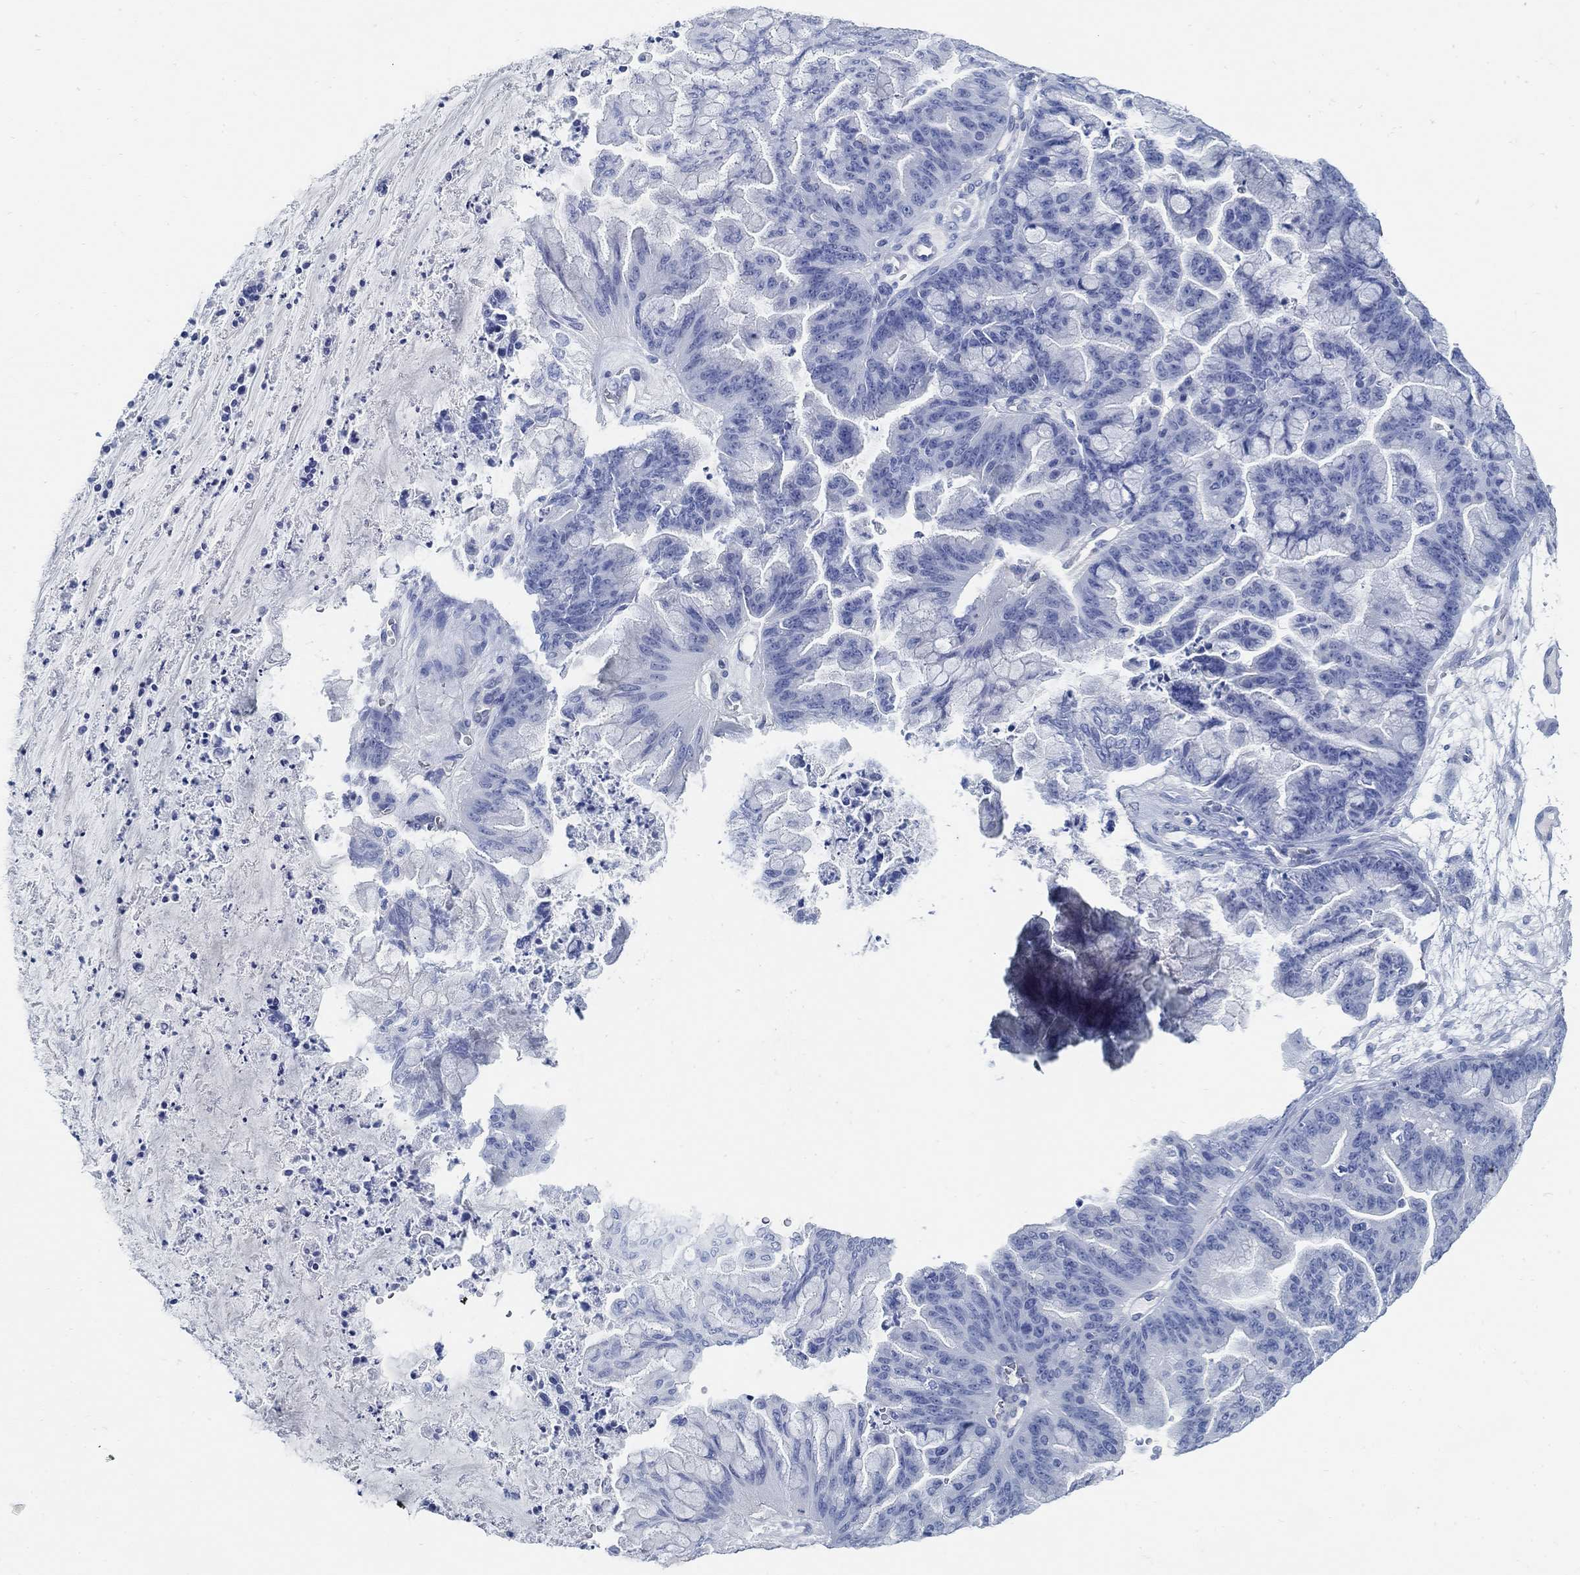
{"staining": {"intensity": "negative", "quantity": "none", "location": "none"}, "tissue": "ovarian cancer", "cell_type": "Tumor cells", "image_type": "cancer", "snomed": [{"axis": "morphology", "description": "Cystadenocarcinoma, mucinous, NOS"}, {"axis": "topography", "description": "Ovary"}], "caption": "Ovarian cancer stained for a protein using IHC demonstrates no staining tumor cells.", "gene": "SLC45A1", "patient": {"sex": "female", "age": 67}}